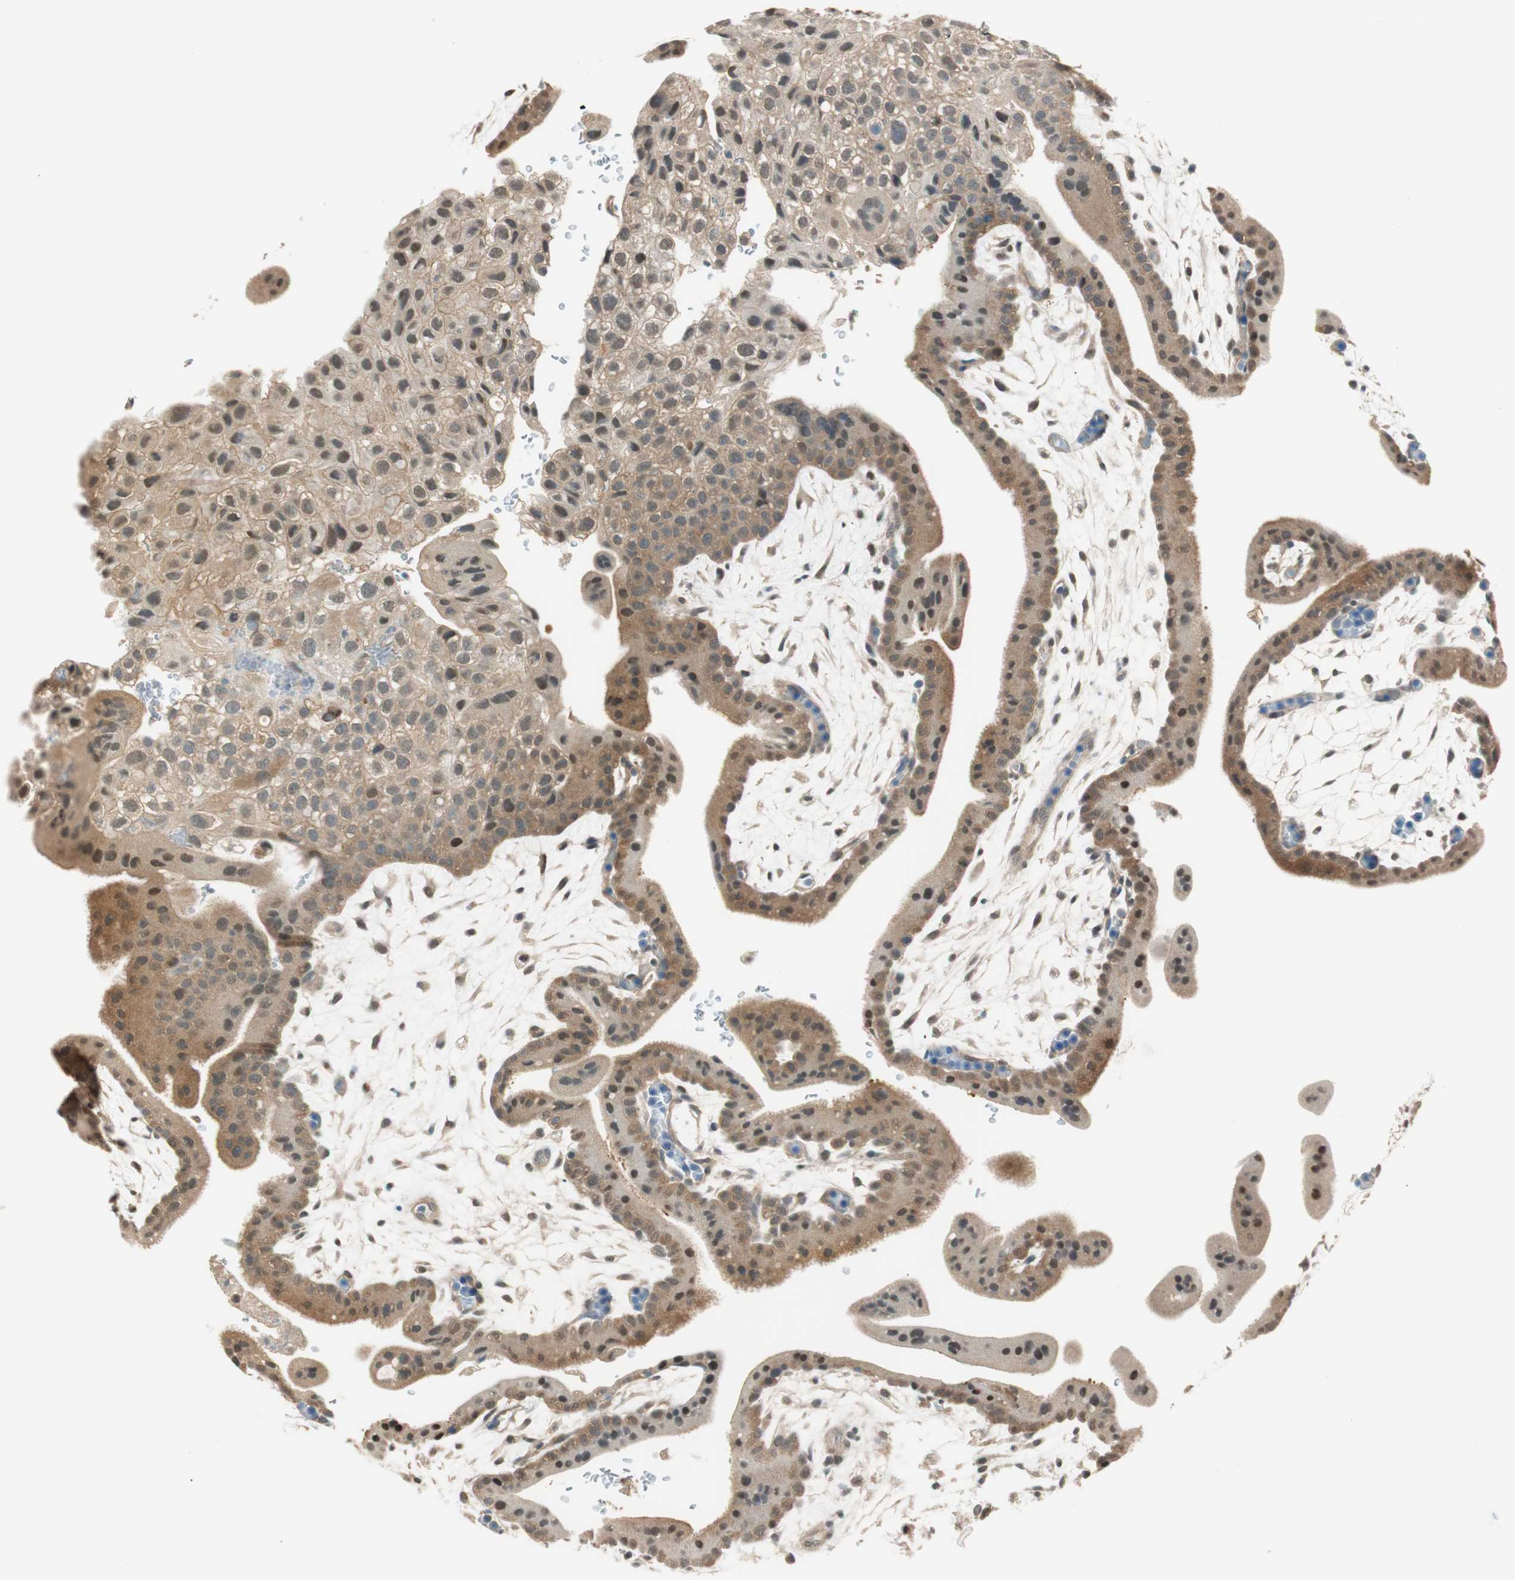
{"staining": {"intensity": "moderate", "quantity": ">75%", "location": "cytoplasmic/membranous,nuclear"}, "tissue": "placenta", "cell_type": "Trophoblastic cells", "image_type": "normal", "snomed": [{"axis": "morphology", "description": "Normal tissue, NOS"}, {"axis": "topography", "description": "Placenta"}], "caption": "A high-resolution image shows immunohistochemistry (IHC) staining of benign placenta, which shows moderate cytoplasmic/membranous,nuclear expression in about >75% of trophoblastic cells. The staining was performed using DAB (3,3'-diaminobenzidine), with brown indicating positive protein expression. Nuclei are stained blue with hematoxylin.", "gene": "PSMD8", "patient": {"sex": "female", "age": 35}}